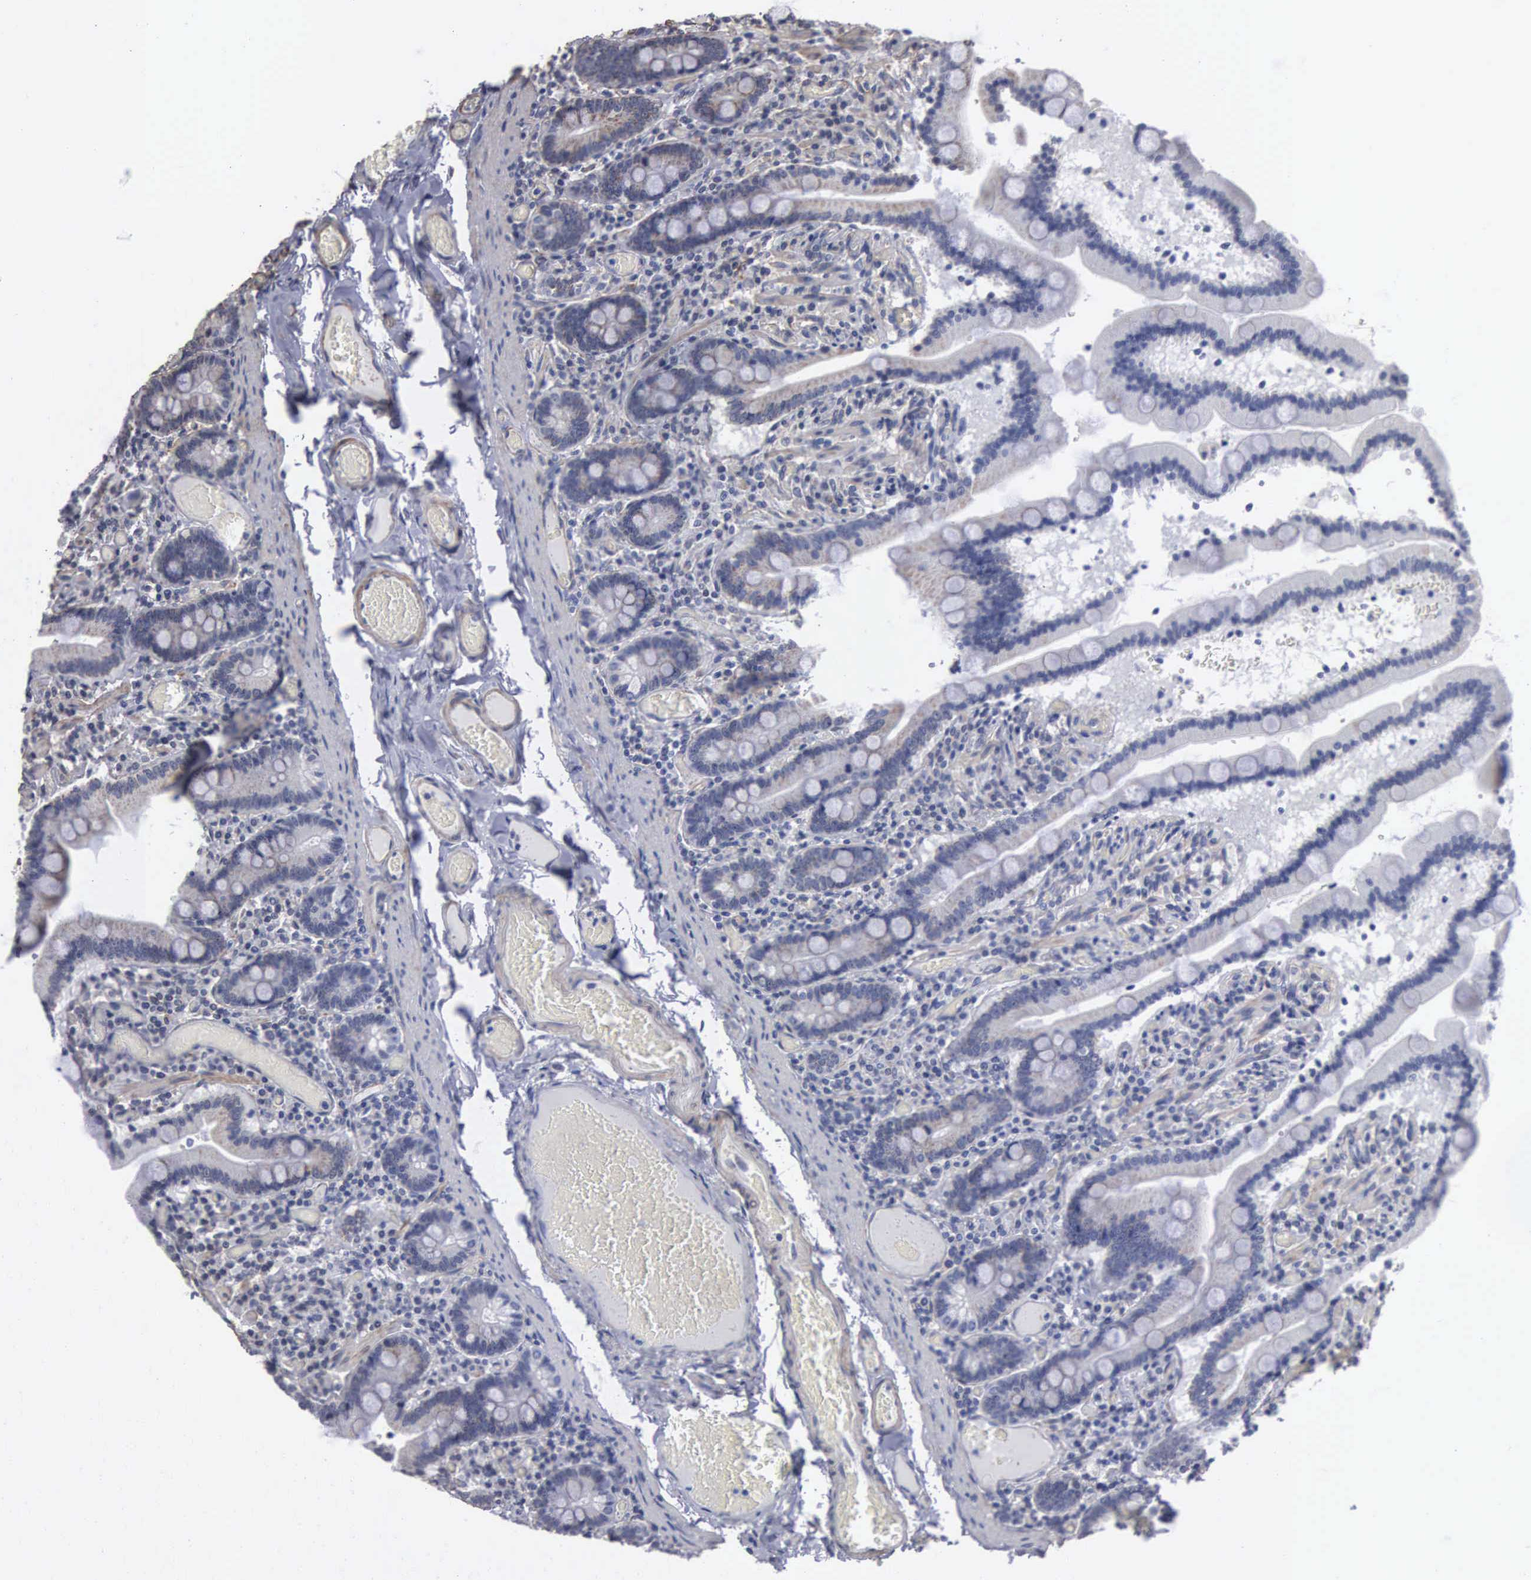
{"staining": {"intensity": "weak", "quantity": "<25%", "location": "cytoplasmic/membranous"}, "tissue": "small intestine", "cell_type": "Glandular cells", "image_type": "normal", "snomed": [{"axis": "morphology", "description": "Normal tissue, NOS"}, {"axis": "topography", "description": "Small intestine"}], "caption": "DAB (3,3'-diaminobenzidine) immunohistochemical staining of unremarkable human small intestine reveals no significant expression in glandular cells. (DAB immunohistochemistry (IHC), high magnification).", "gene": "NGDN", "patient": {"sex": "male", "age": 59}}